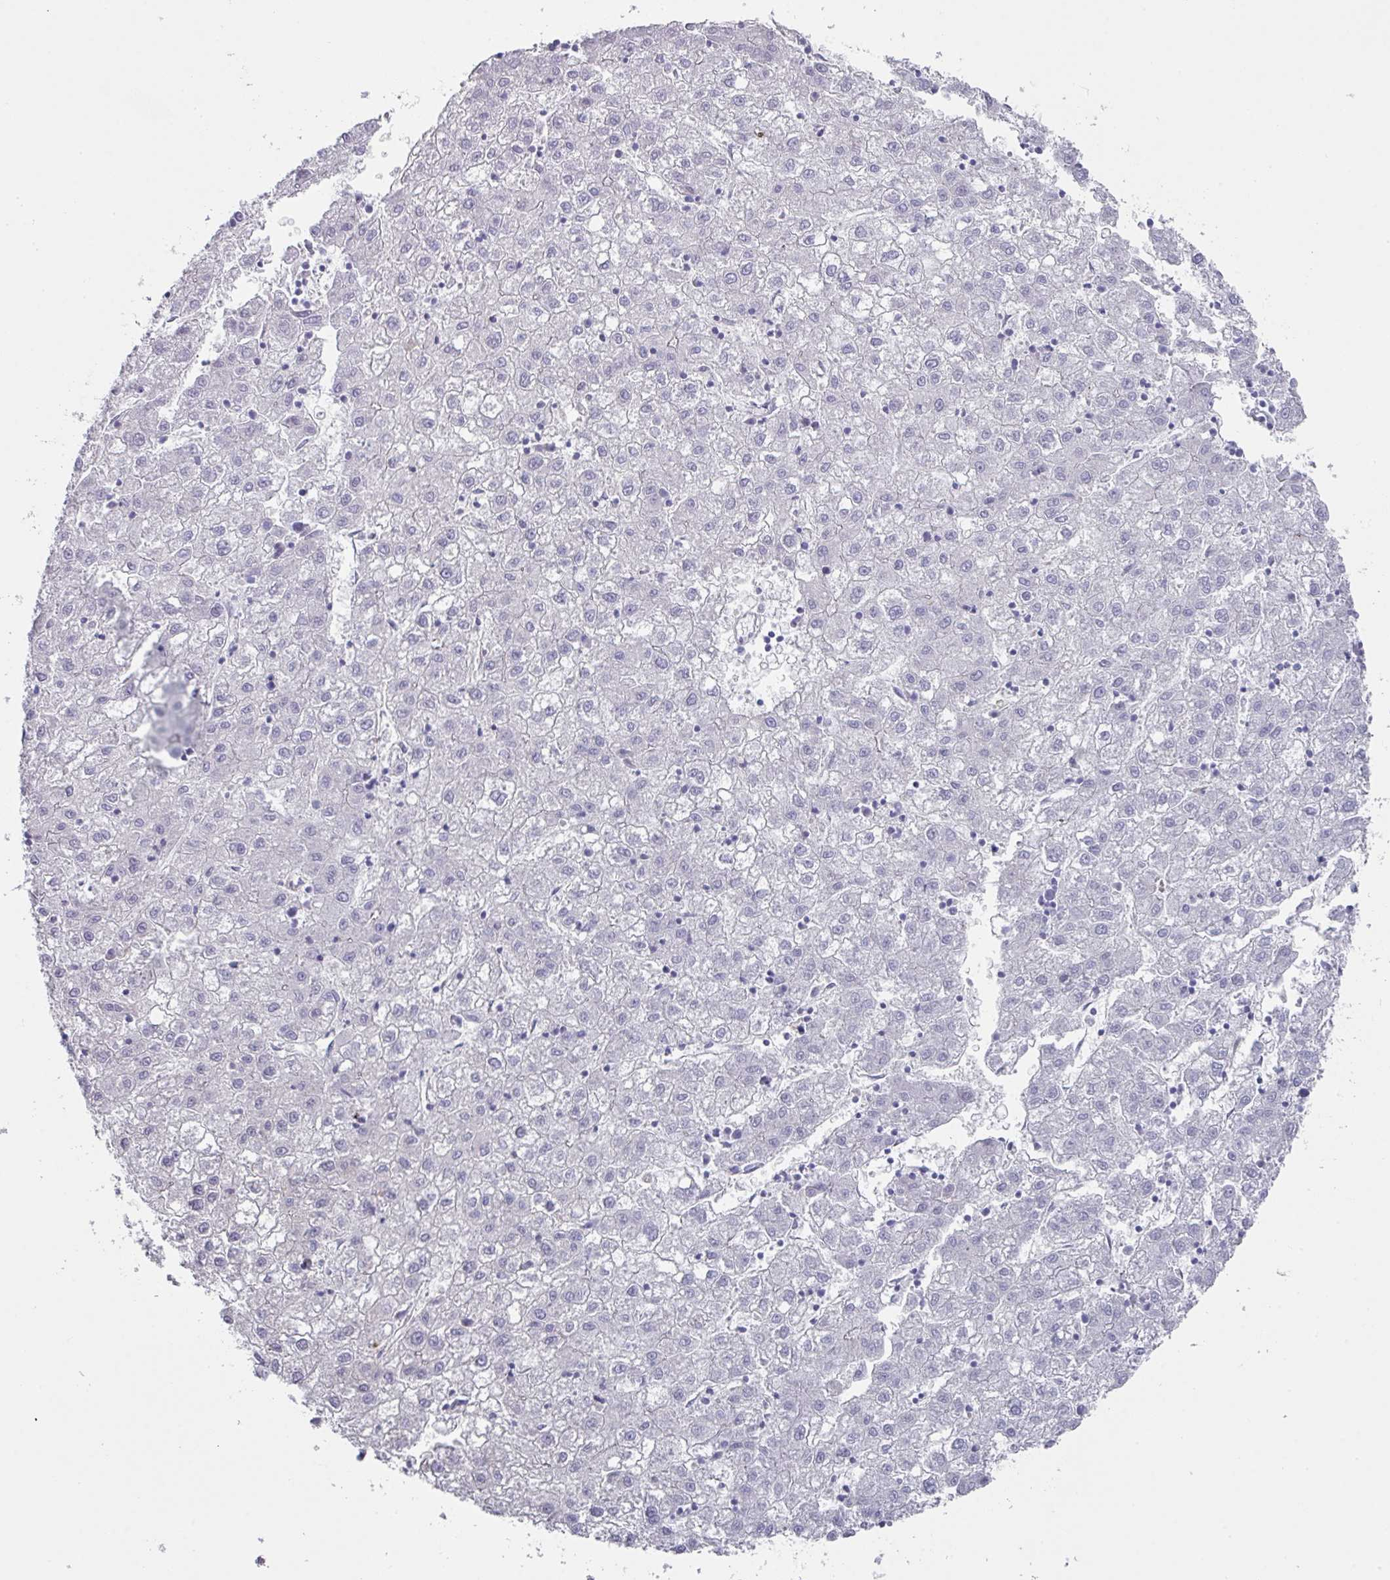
{"staining": {"intensity": "negative", "quantity": "none", "location": "none"}, "tissue": "liver cancer", "cell_type": "Tumor cells", "image_type": "cancer", "snomed": [{"axis": "morphology", "description": "Carcinoma, Hepatocellular, NOS"}, {"axis": "topography", "description": "Liver"}], "caption": "Histopathology image shows no significant protein positivity in tumor cells of hepatocellular carcinoma (liver). (DAB immunohistochemistry visualized using brightfield microscopy, high magnification).", "gene": "VKORC1L1", "patient": {"sex": "male", "age": 72}}